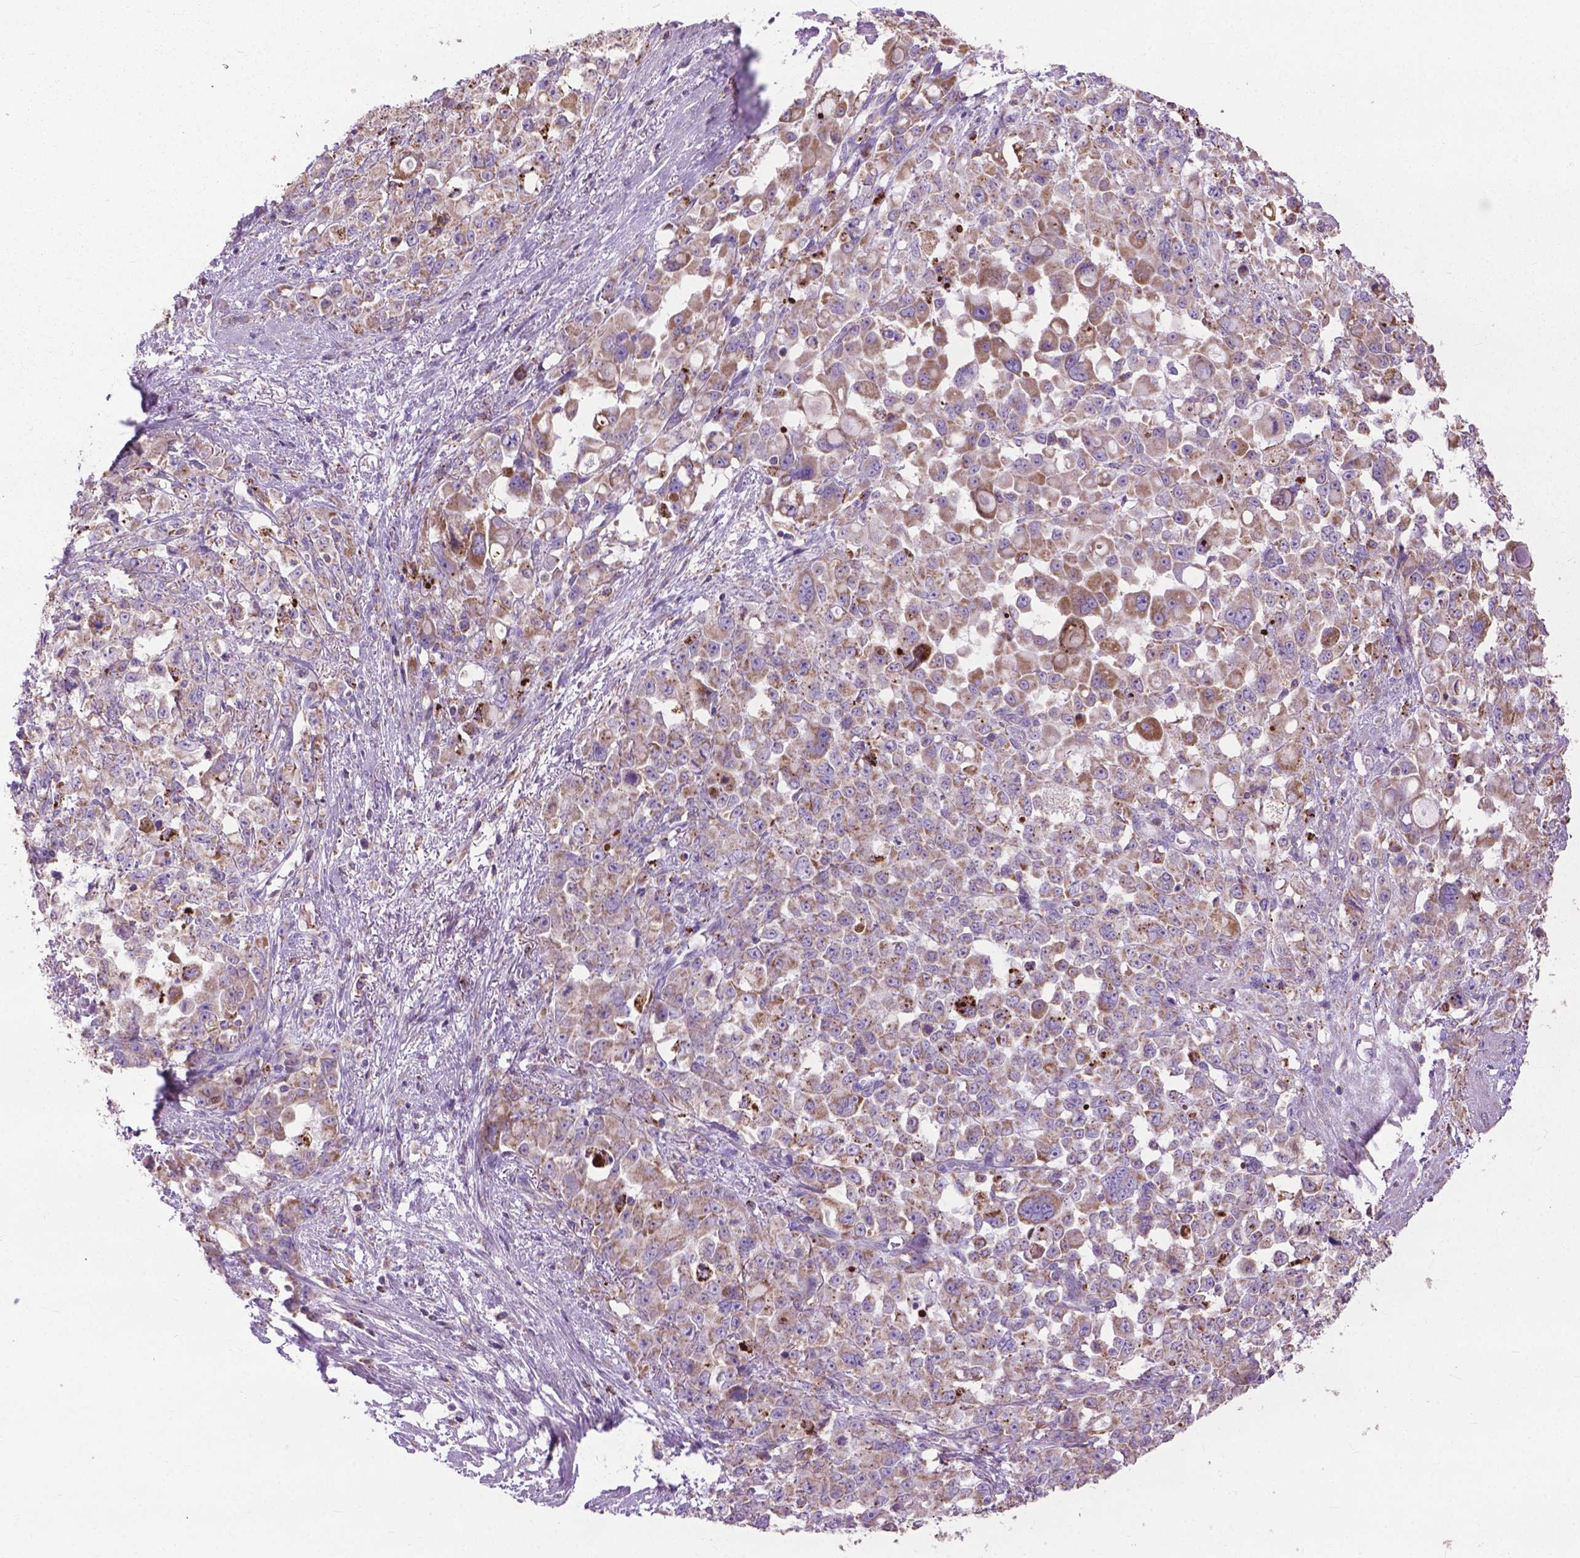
{"staining": {"intensity": "weak", "quantity": ">75%", "location": "cytoplasmic/membranous"}, "tissue": "stomach cancer", "cell_type": "Tumor cells", "image_type": "cancer", "snomed": [{"axis": "morphology", "description": "Adenocarcinoma, NOS"}, {"axis": "topography", "description": "Stomach"}], "caption": "IHC micrograph of stomach cancer stained for a protein (brown), which reveals low levels of weak cytoplasmic/membranous expression in about >75% of tumor cells.", "gene": "VDAC1", "patient": {"sex": "female", "age": 76}}